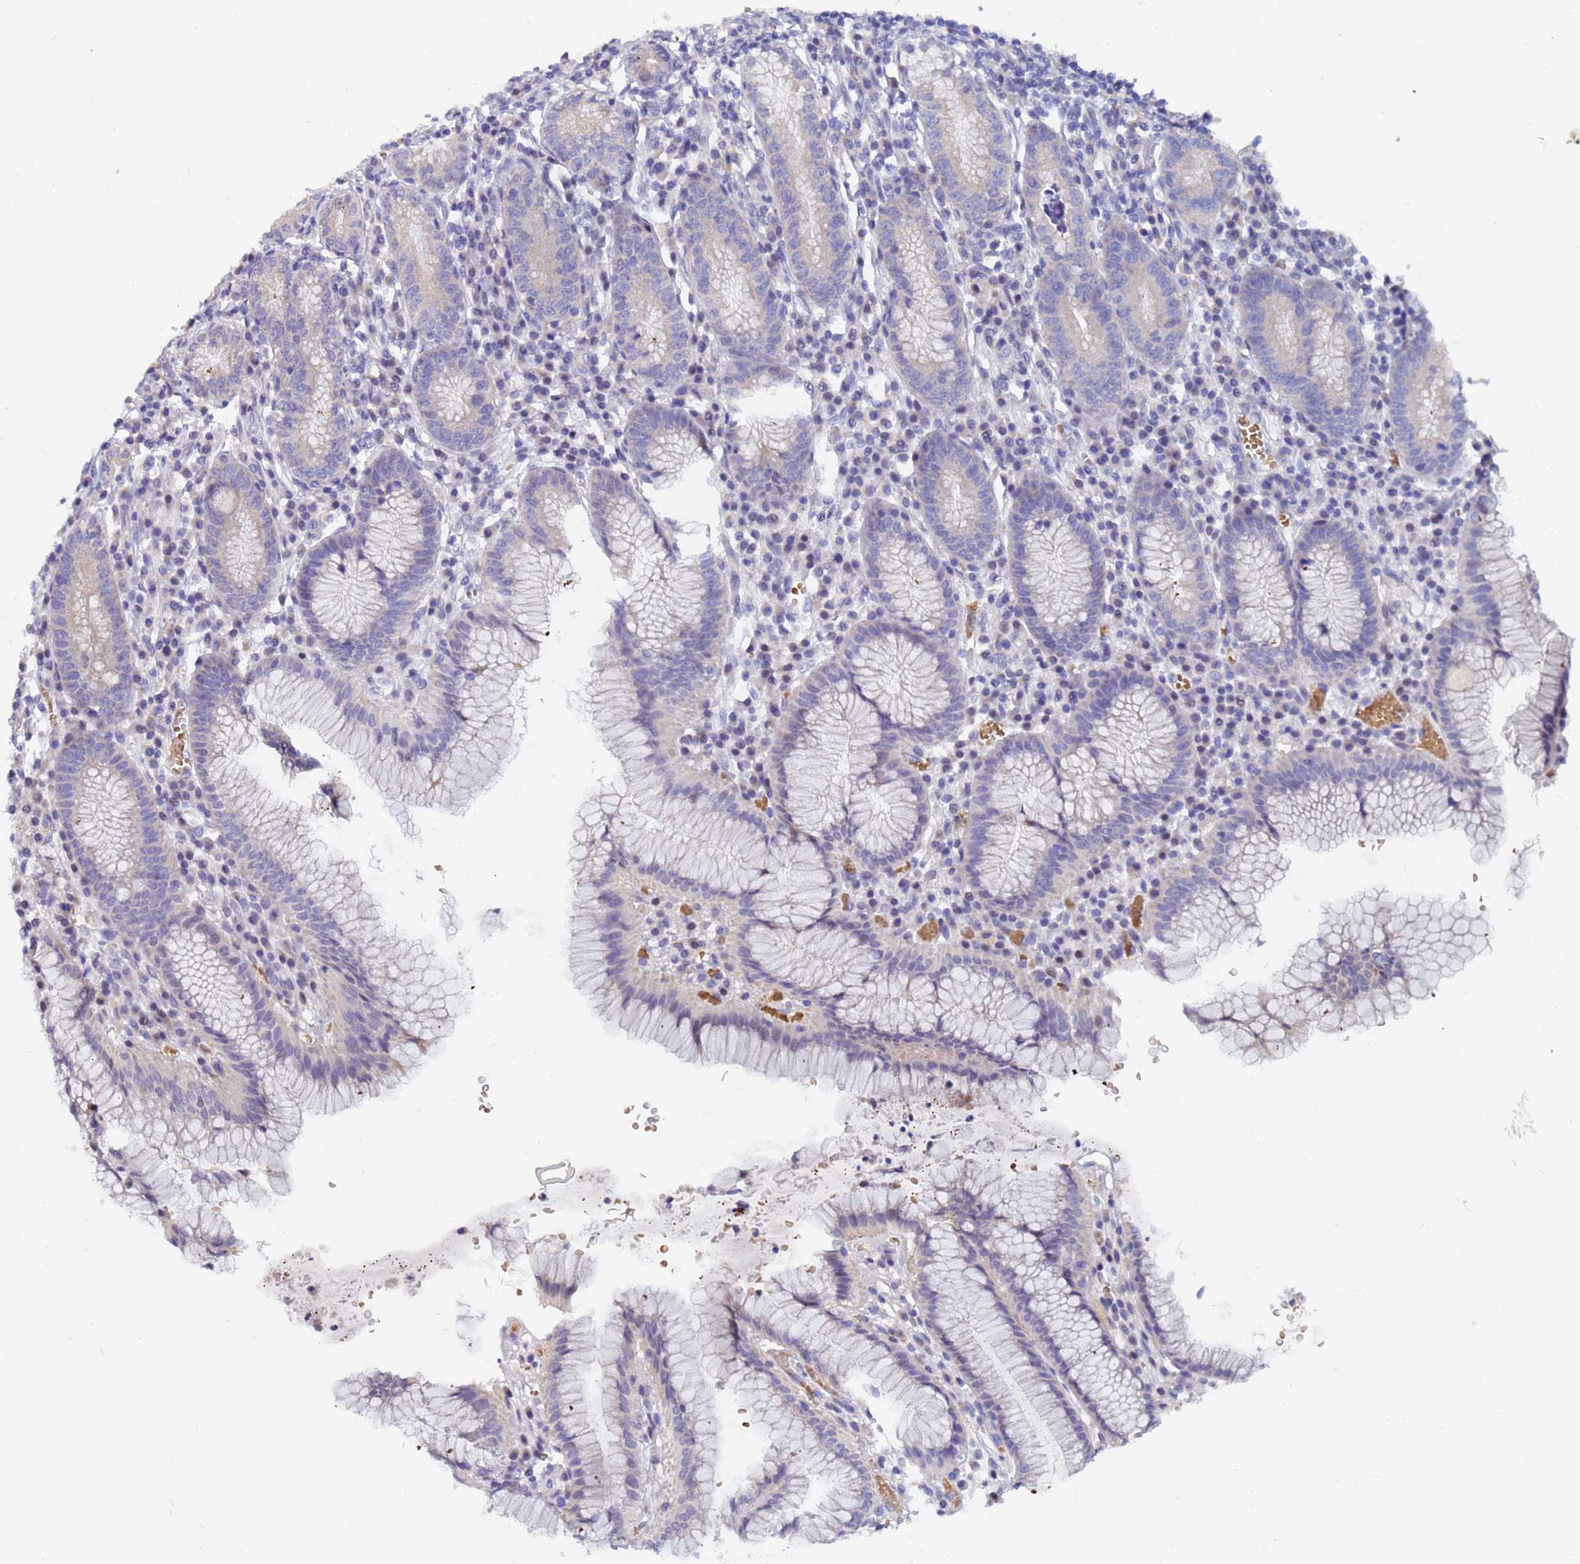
{"staining": {"intensity": "moderate", "quantity": "25%-75%", "location": "cytoplasmic/membranous"}, "tissue": "stomach", "cell_type": "Glandular cells", "image_type": "normal", "snomed": [{"axis": "morphology", "description": "Normal tissue, NOS"}, {"axis": "topography", "description": "Stomach"}], "caption": "This micrograph demonstrates IHC staining of normal human stomach, with medium moderate cytoplasmic/membranous positivity in approximately 25%-75% of glandular cells.", "gene": "IHO1", "patient": {"sex": "male", "age": 55}}